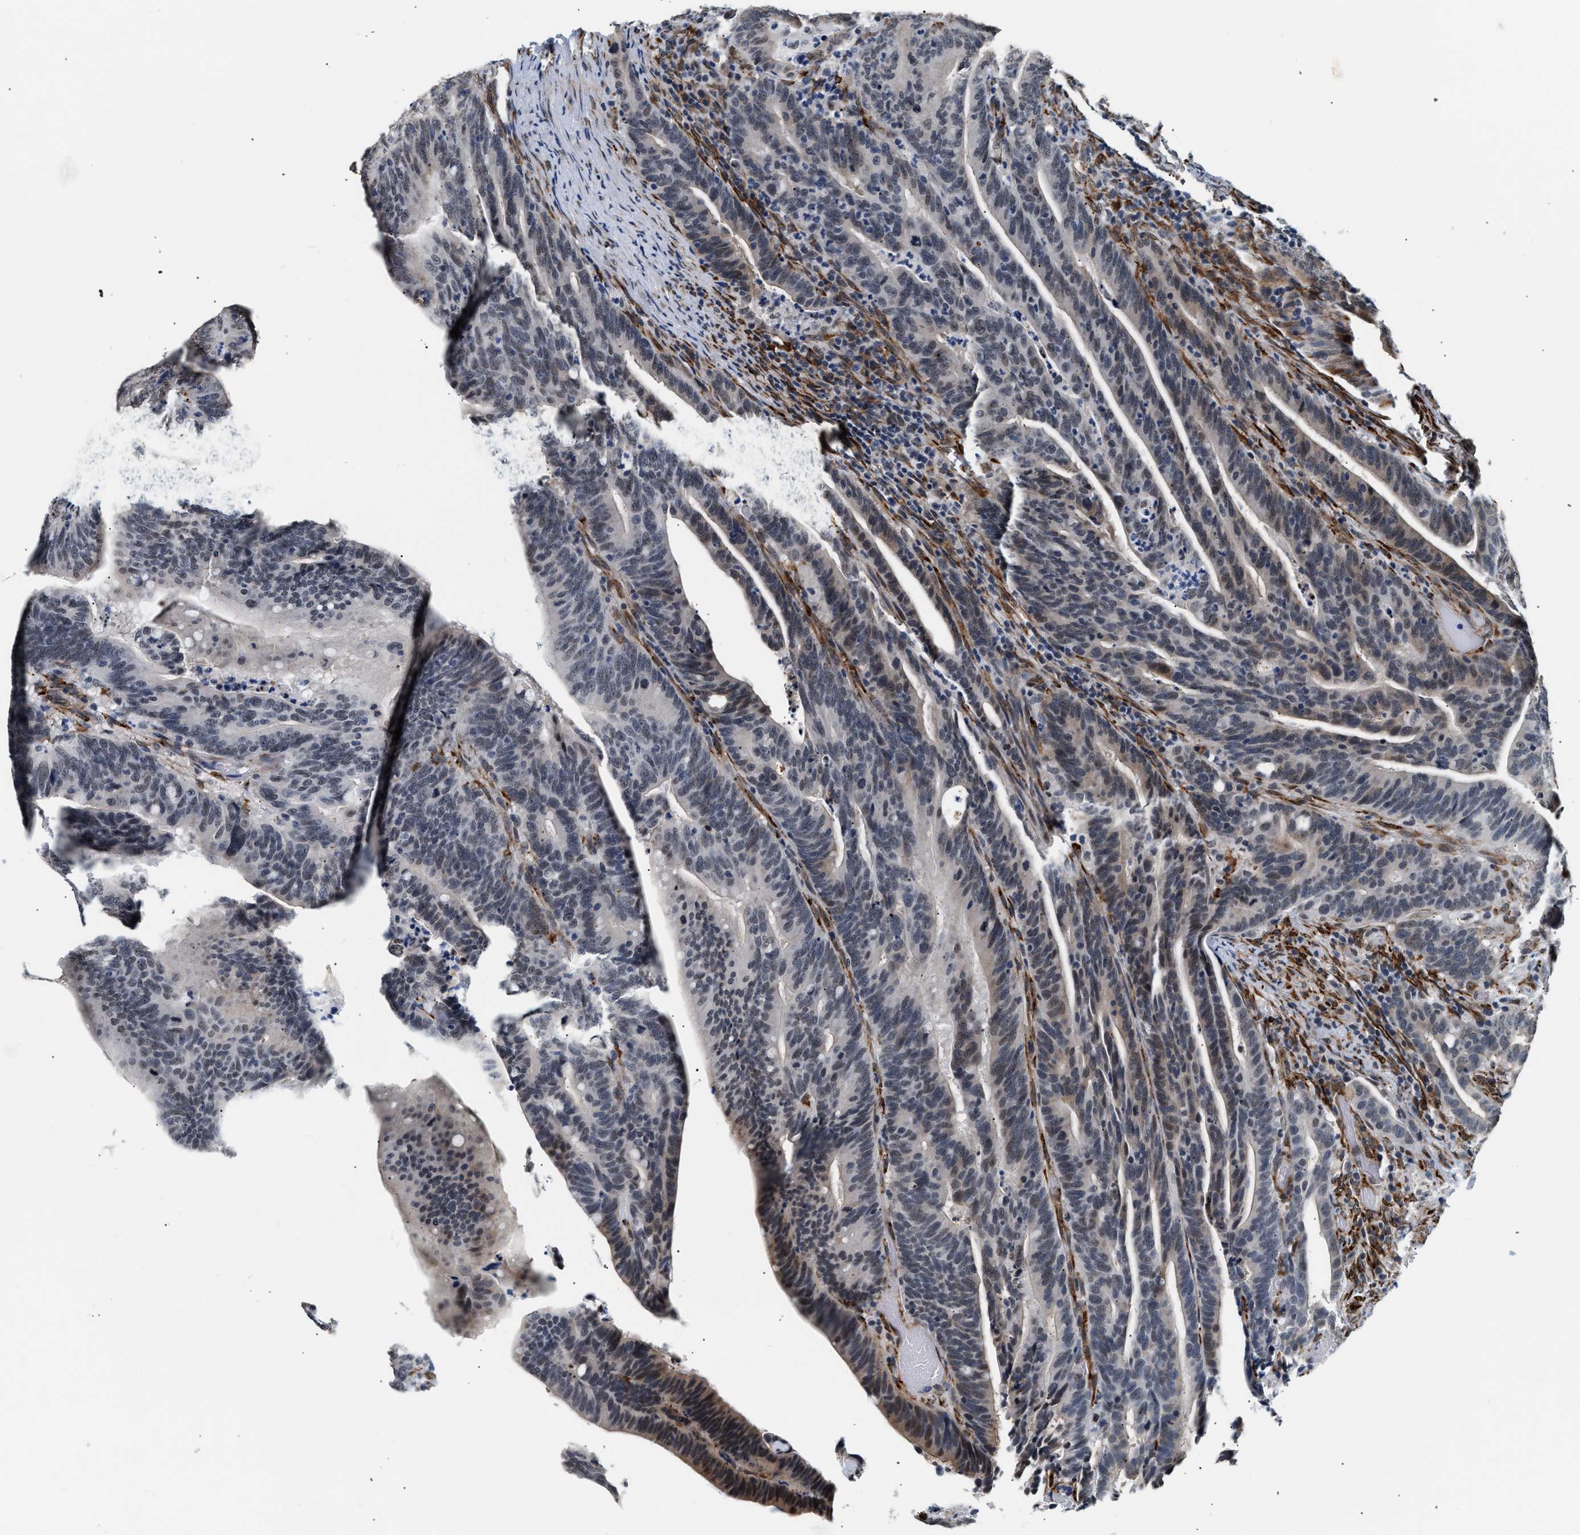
{"staining": {"intensity": "moderate", "quantity": "<25%", "location": "cytoplasmic/membranous,nuclear"}, "tissue": "colorectal cancer", "cell_type": "Tumor cells", "image_type": "cancer", "snomed": [{"axis": "morphology", "description": "Adenocarcinoma, NOS"}, {"axis": "topography", "description": "Colon"}], "caption": "The photomicrograph demonstrates a brown stain indicating the presence of a protein in the cytoplasmic/membranous and nuclear of tumor cells in adenocarcinoma (colorectal). The protein of interest is shown in brown color, while the nuclei are stained blue.", "gene": "THOC1", "patient": {"sex": "female", "age": 66}}